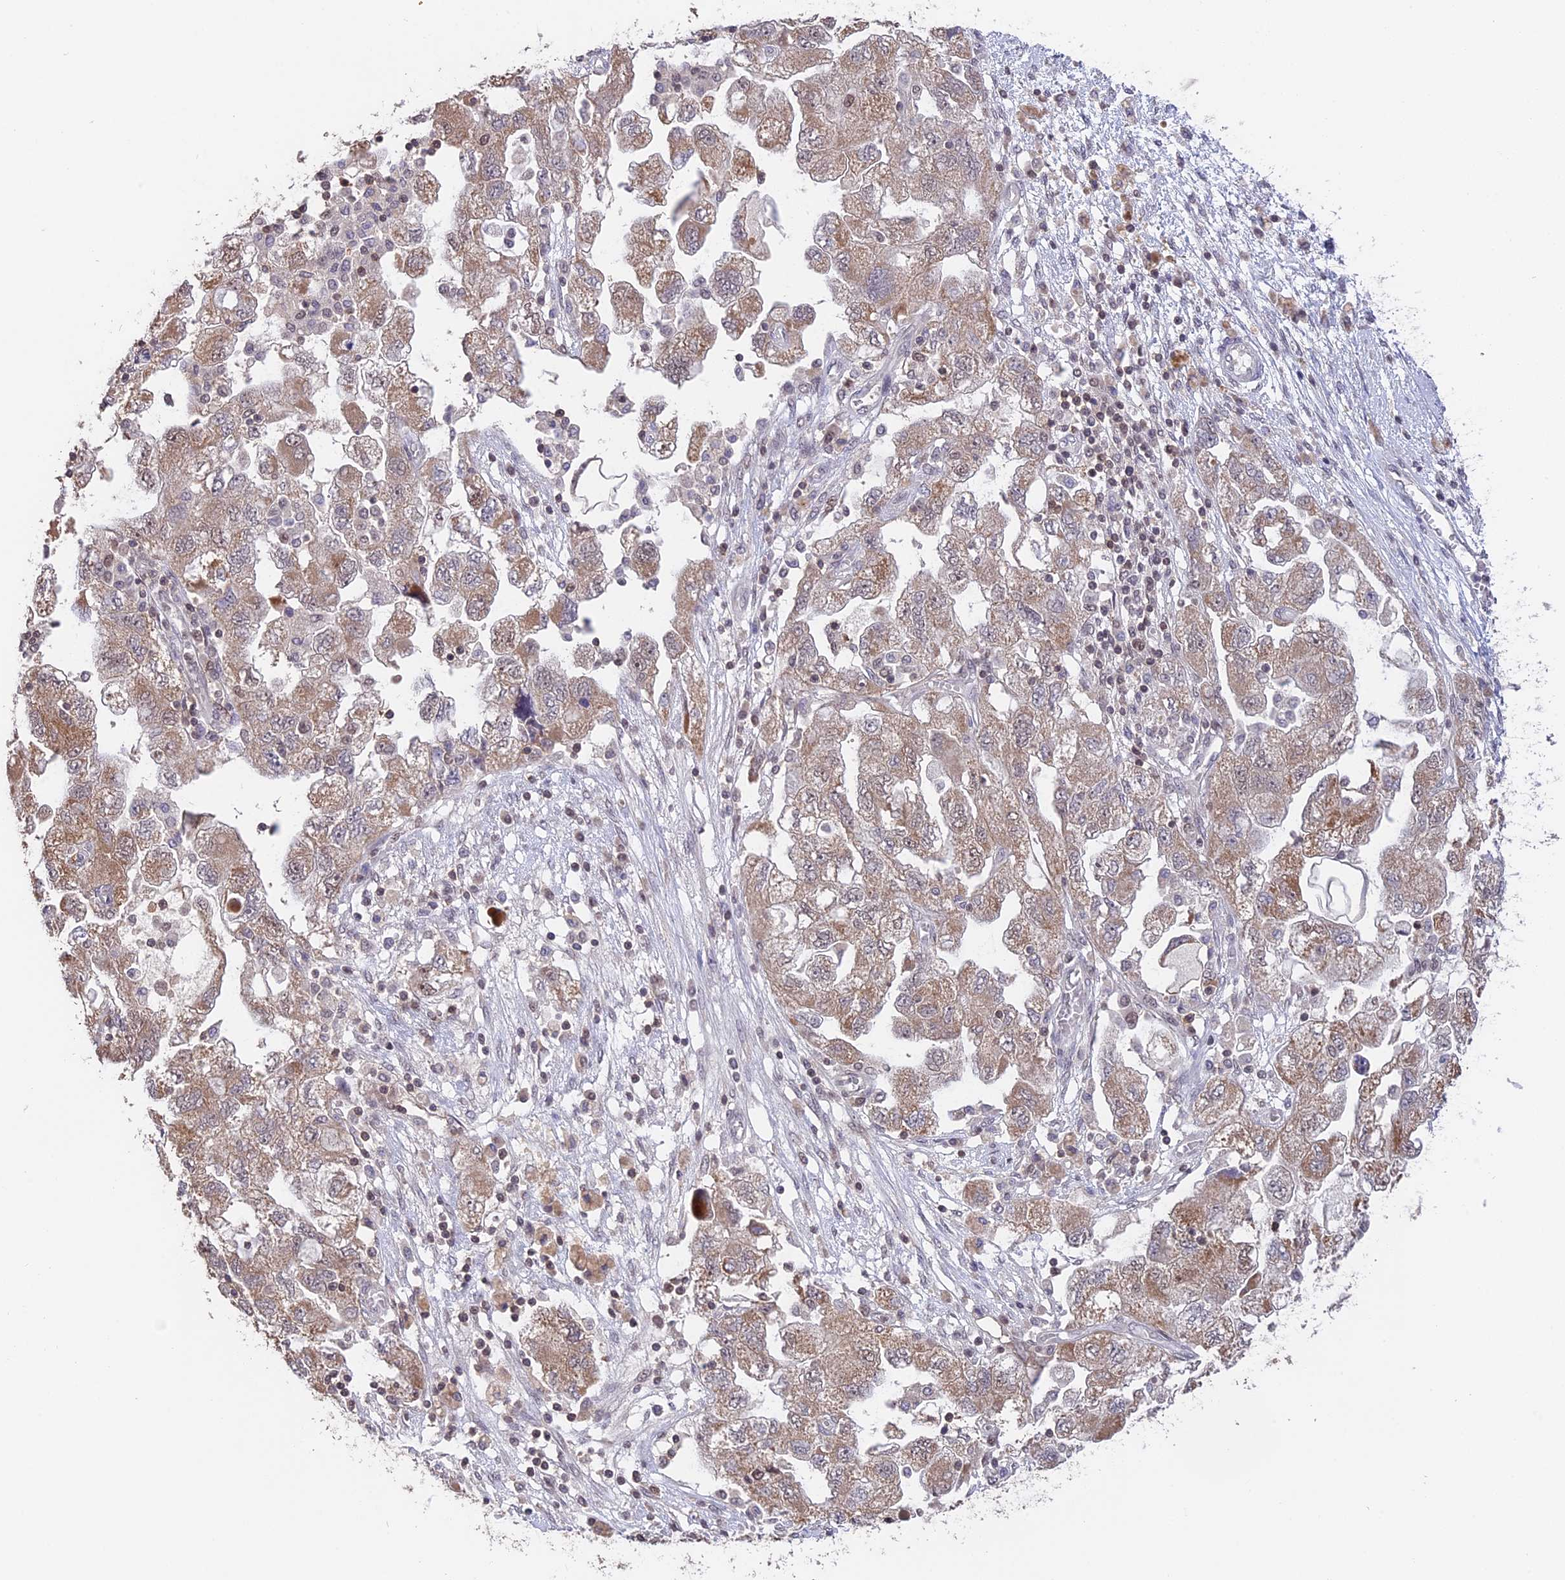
{"staining": {"intensity": "moderate", "quantity": "25%-75%", "location": "cytoplasmic/membranous"}, "tissue": "ovarian cancer", "cell_type": "Tumor cells", "image_type": "cancer", "snomed": [{"axis": "morphology", "description": "Carcinoma, NOS"}, {"axis": "morphology", "description": "Cystadenocarcinoma, serous, NOS"}, {"axis": "topography", "description": "Ovary"}], "caption": "There is medium levels of moderate cytoplasmic/membranous staining in tumor cells of ovarian cancer (carcinoma), as demonstrated by immunohistochemical staining (brown color).", "gene": "RFC5", "patient": {"sex": "female", "age": 69}}